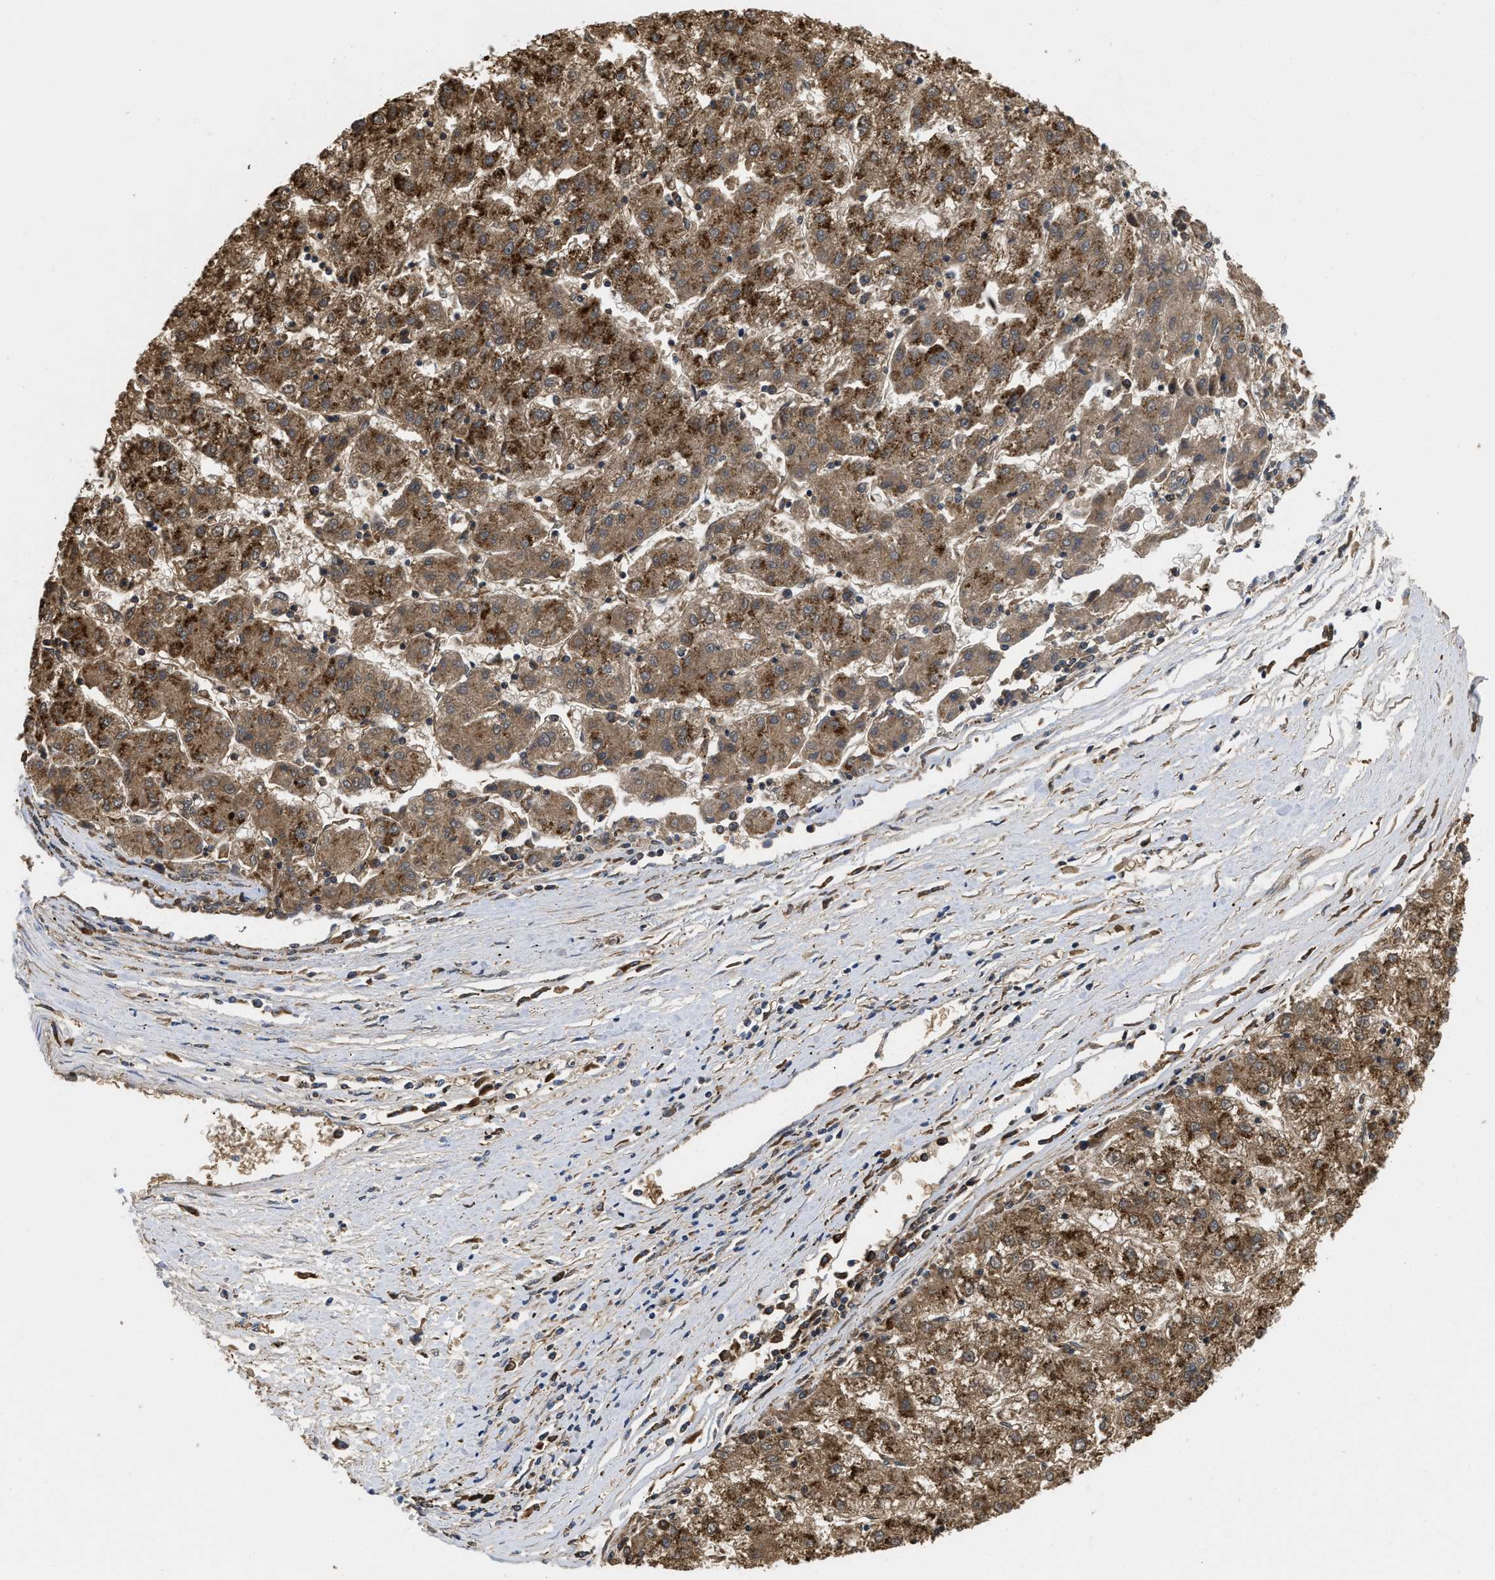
{"staining": {"intensity": "moderate", "quantity": ">75%", "location": "cytoplasmic/membranous"}, "tissue": "liver cancer", "cell_type": "Tumor cells", "image_type": "cancer", "snomed": [{"axis": "morphology", "description": "Carcinoma, Hepatocellular, NOS"}, {"axis": "topography", "description": "Liver"}], "caption": "IHC of human hepatocellular carcinoma (liver) shows medium levels of moderate cytoplasmic/membranous staining in about >75% of tumor cells.", "gene": "RNF216", "patient": {"sex": "male", "age": 72}}